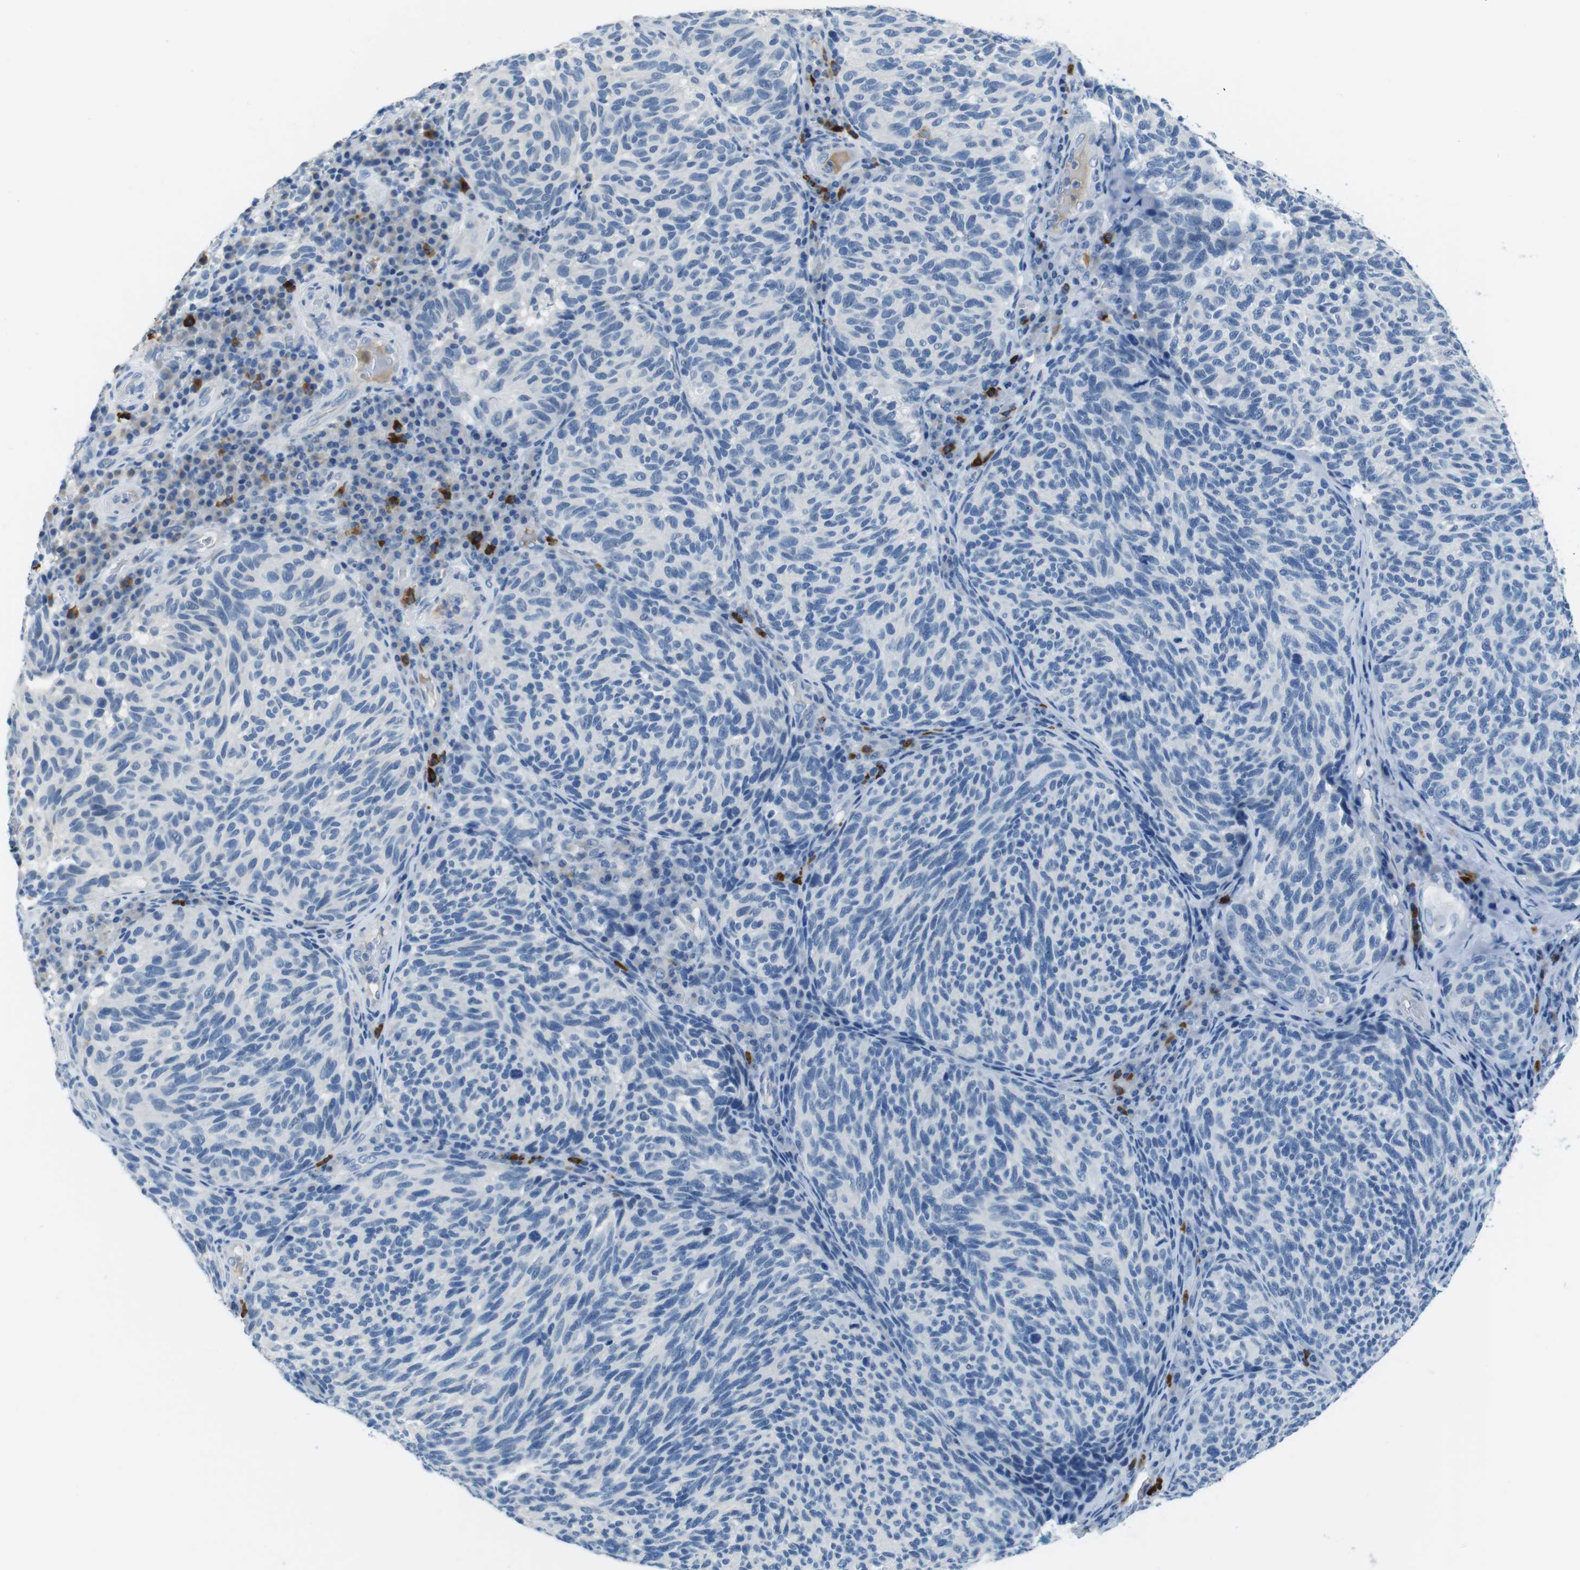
{"staining": {"intensity": "negative", "quantity": "none", "location": "none"}, "tissue": "melanoma", "cell_type": "Tumor cells", "image_type": "cancer", "snomed": [{"axis": "morphology", "description": "Malignant melanoma, NOS"}, {"axis": "topography", "description": "Skin"}], "caption": "A histopathology image of malignant melanoma stained for a protein exhibits no brown staining in tumor cells.", "gene": "SLC35A3", "patient": {"sex": "female", "age": 73}}